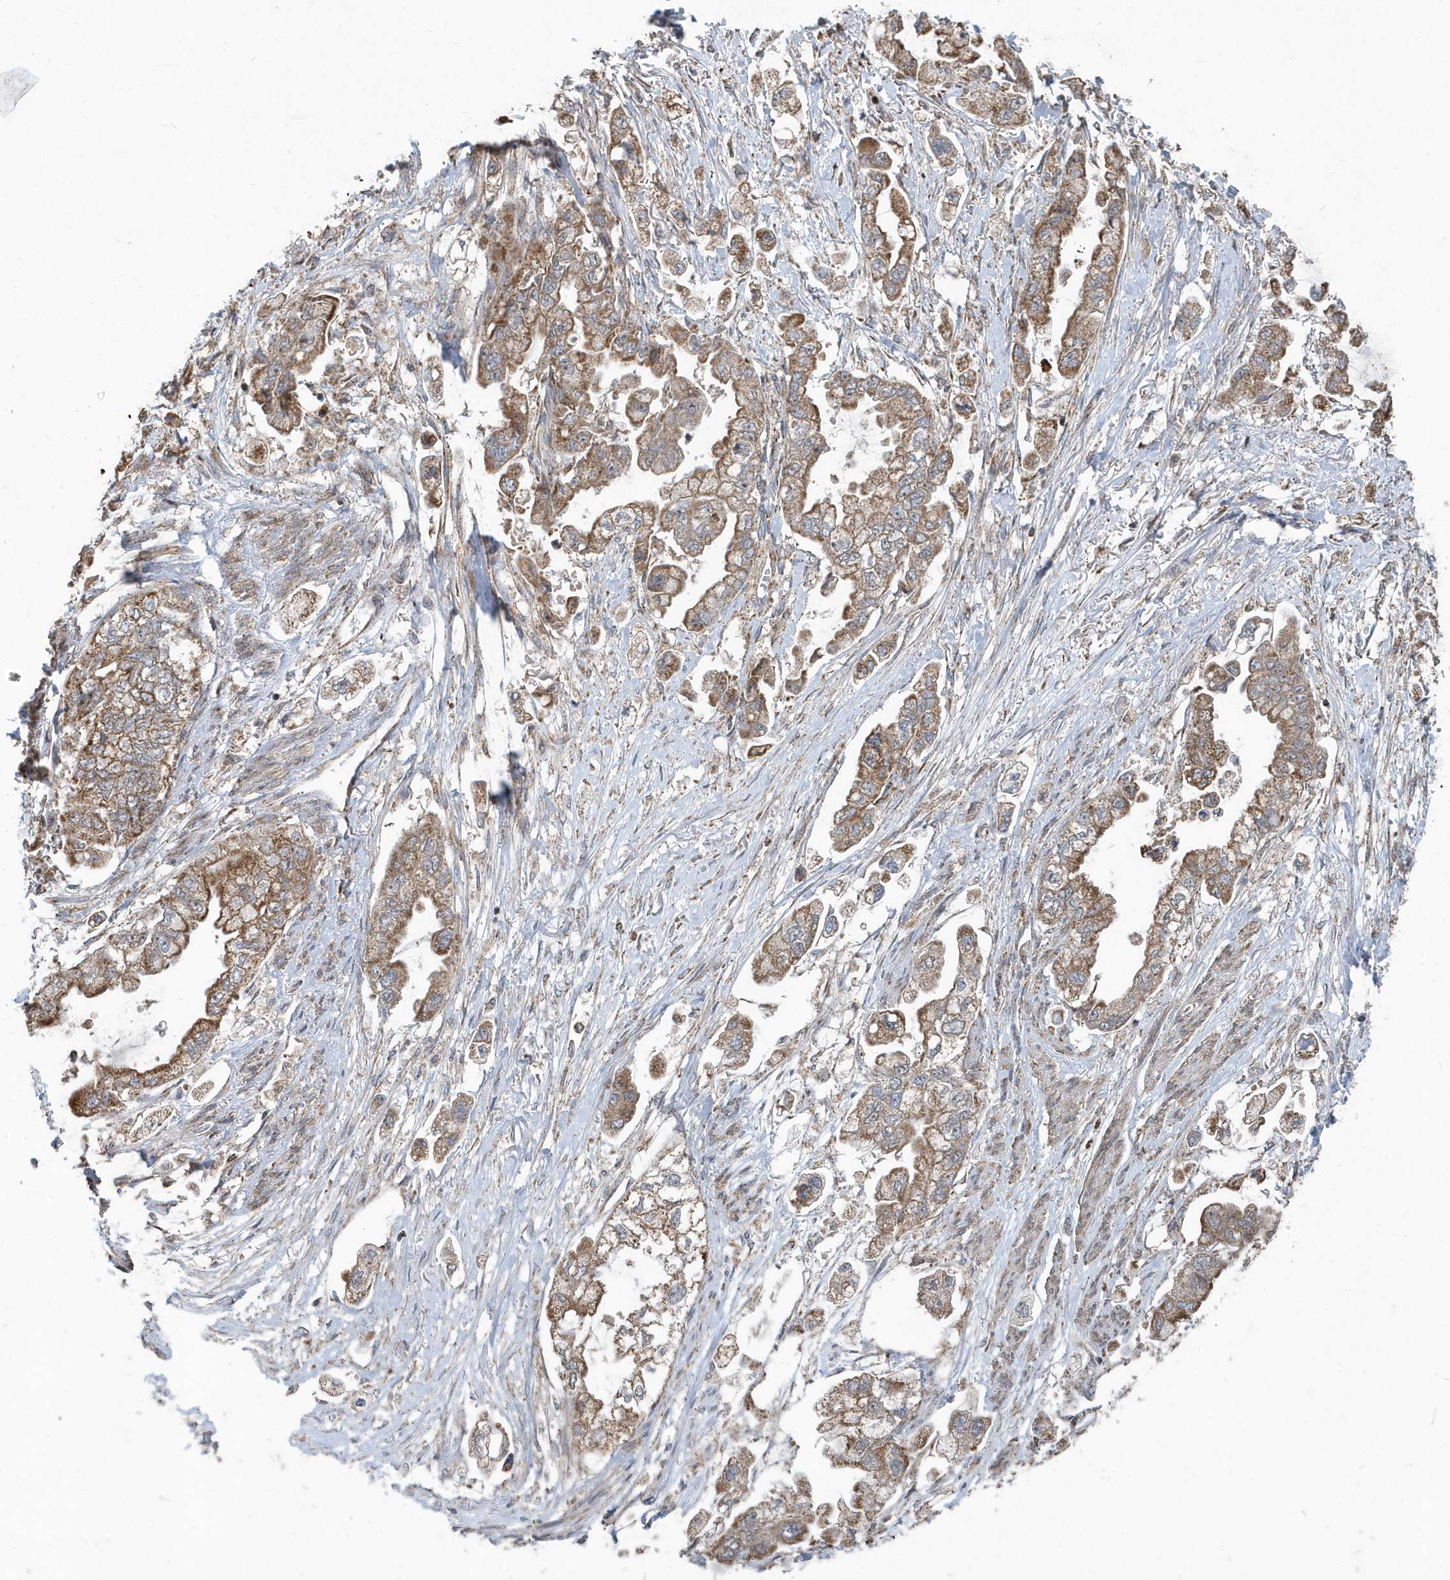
{"staining": {"intensity": "moderate", "quantity": ">75%", "location": "cytoplasmic/membranous"}, "tissue": "stomach cancer", "cell_type": "Tumor cells", "image_type": "cancer", "snomed": [{"axis": "morphology", "description": "Adenocarcinoma, NOS"}, {"axis": "topography", "description": "Stomach"}], "caption": "There is medium levels of moderate cytoplasmic/membranous expression in tumor cells of adenocarcinoma (stomach), as demonstrated by immunohistochemical staining (brown color).", "gene": "PPP1R7", "patient": {"sex": "male", "age": 62}}